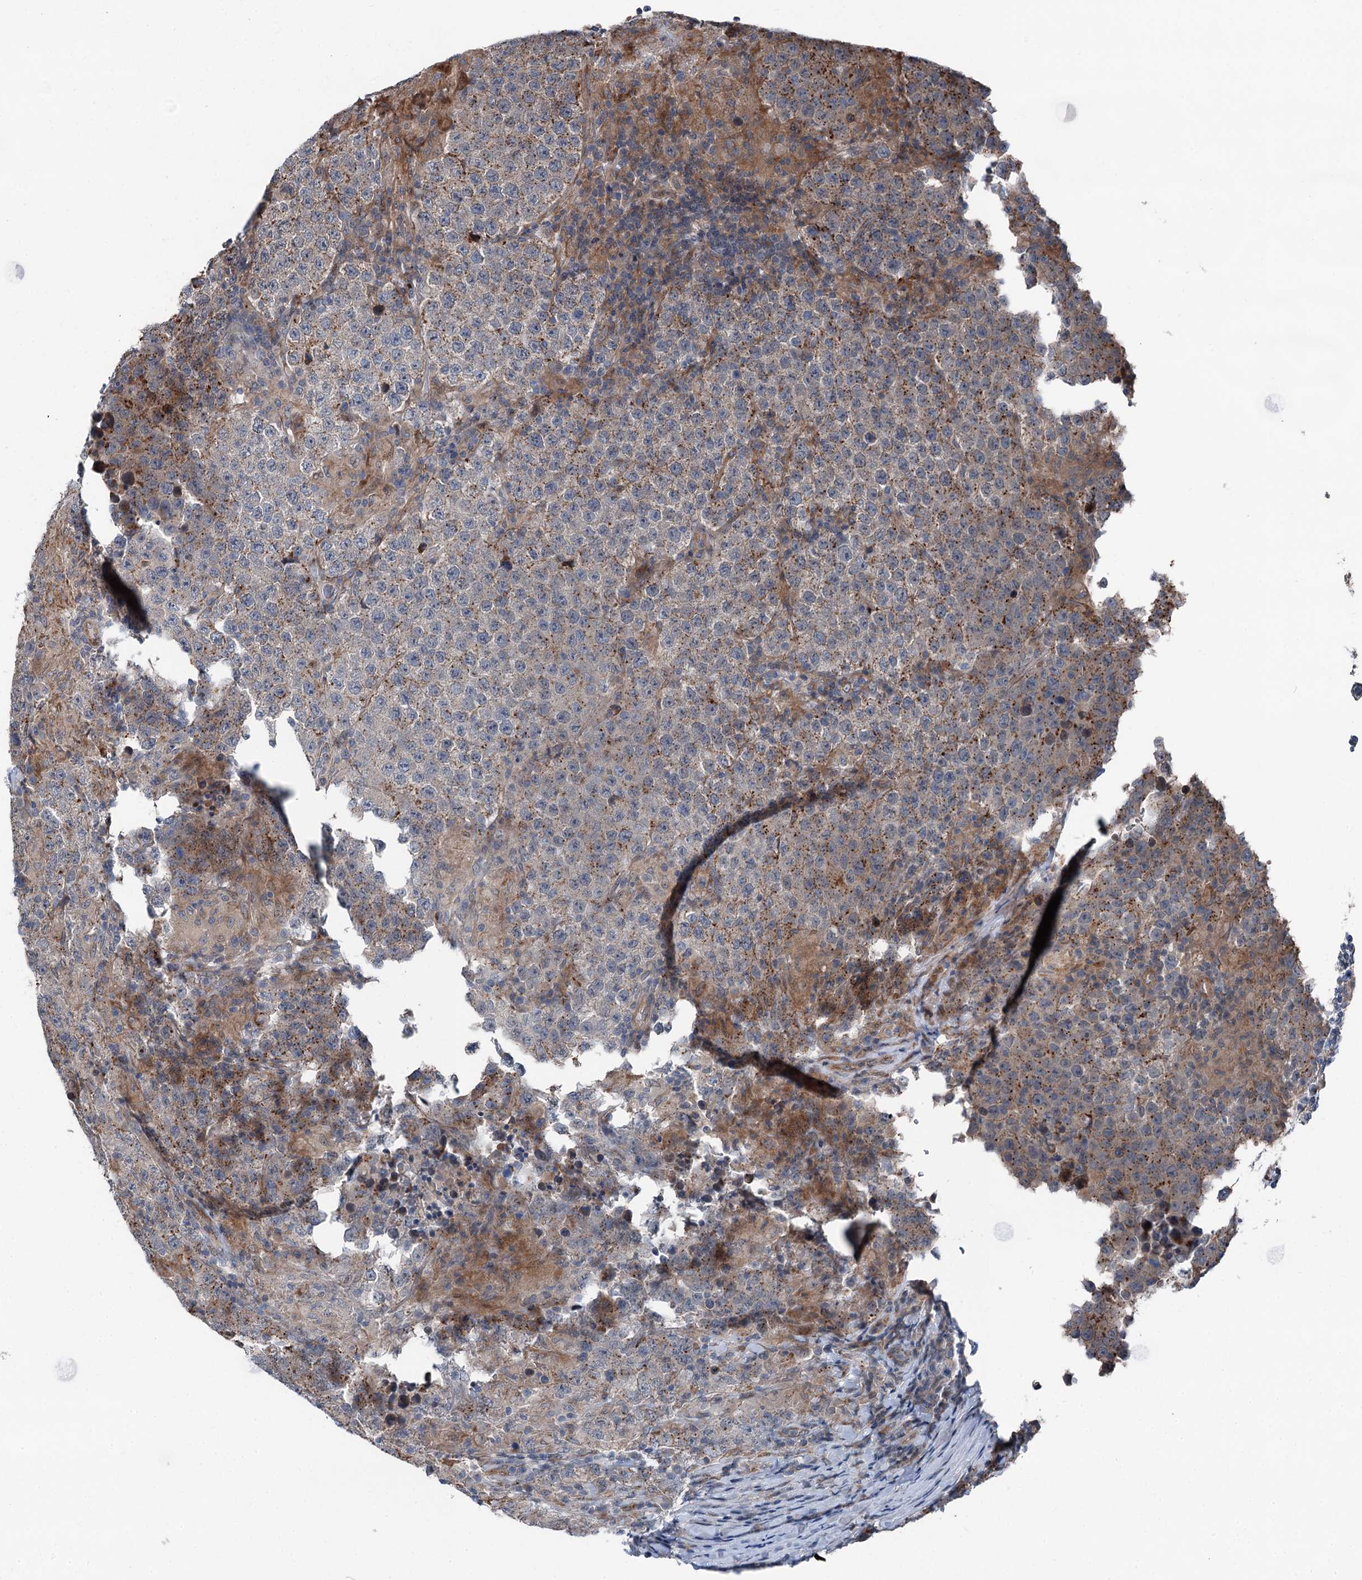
{"staining": {"intensity": "moderate", "quantity": "<25%", "location": "cytoplasmic/membranous"}, "tissue": "testis cancer", "cell_type": "Tumor cells", "image_type": "cancer", "snomed": [{"axis": "morphology", "description": "Normal tissue, NOS"}, {"axis": "morphology", "description": "Urothelial carcinoma, High grade"}, {"axis": "morphology", "description": "Seminoma, NOS"}, {"axis": "morphology", "description": "Carcinoma, Embryonal, NOS"}, {"axis": "topography", "description": "Urinary bladder"}, {"axis": "topography", "description": "Testis"}], "caption": "This micrograph reveals immunohistochemistry (IHC) staining of testis cancer (seminoma), with low moderate cytoplasmic/membranous staining in about <25% of tumor cells.", "gene": "POLR1D", "patient": {"sex": "male", "age": 41}}